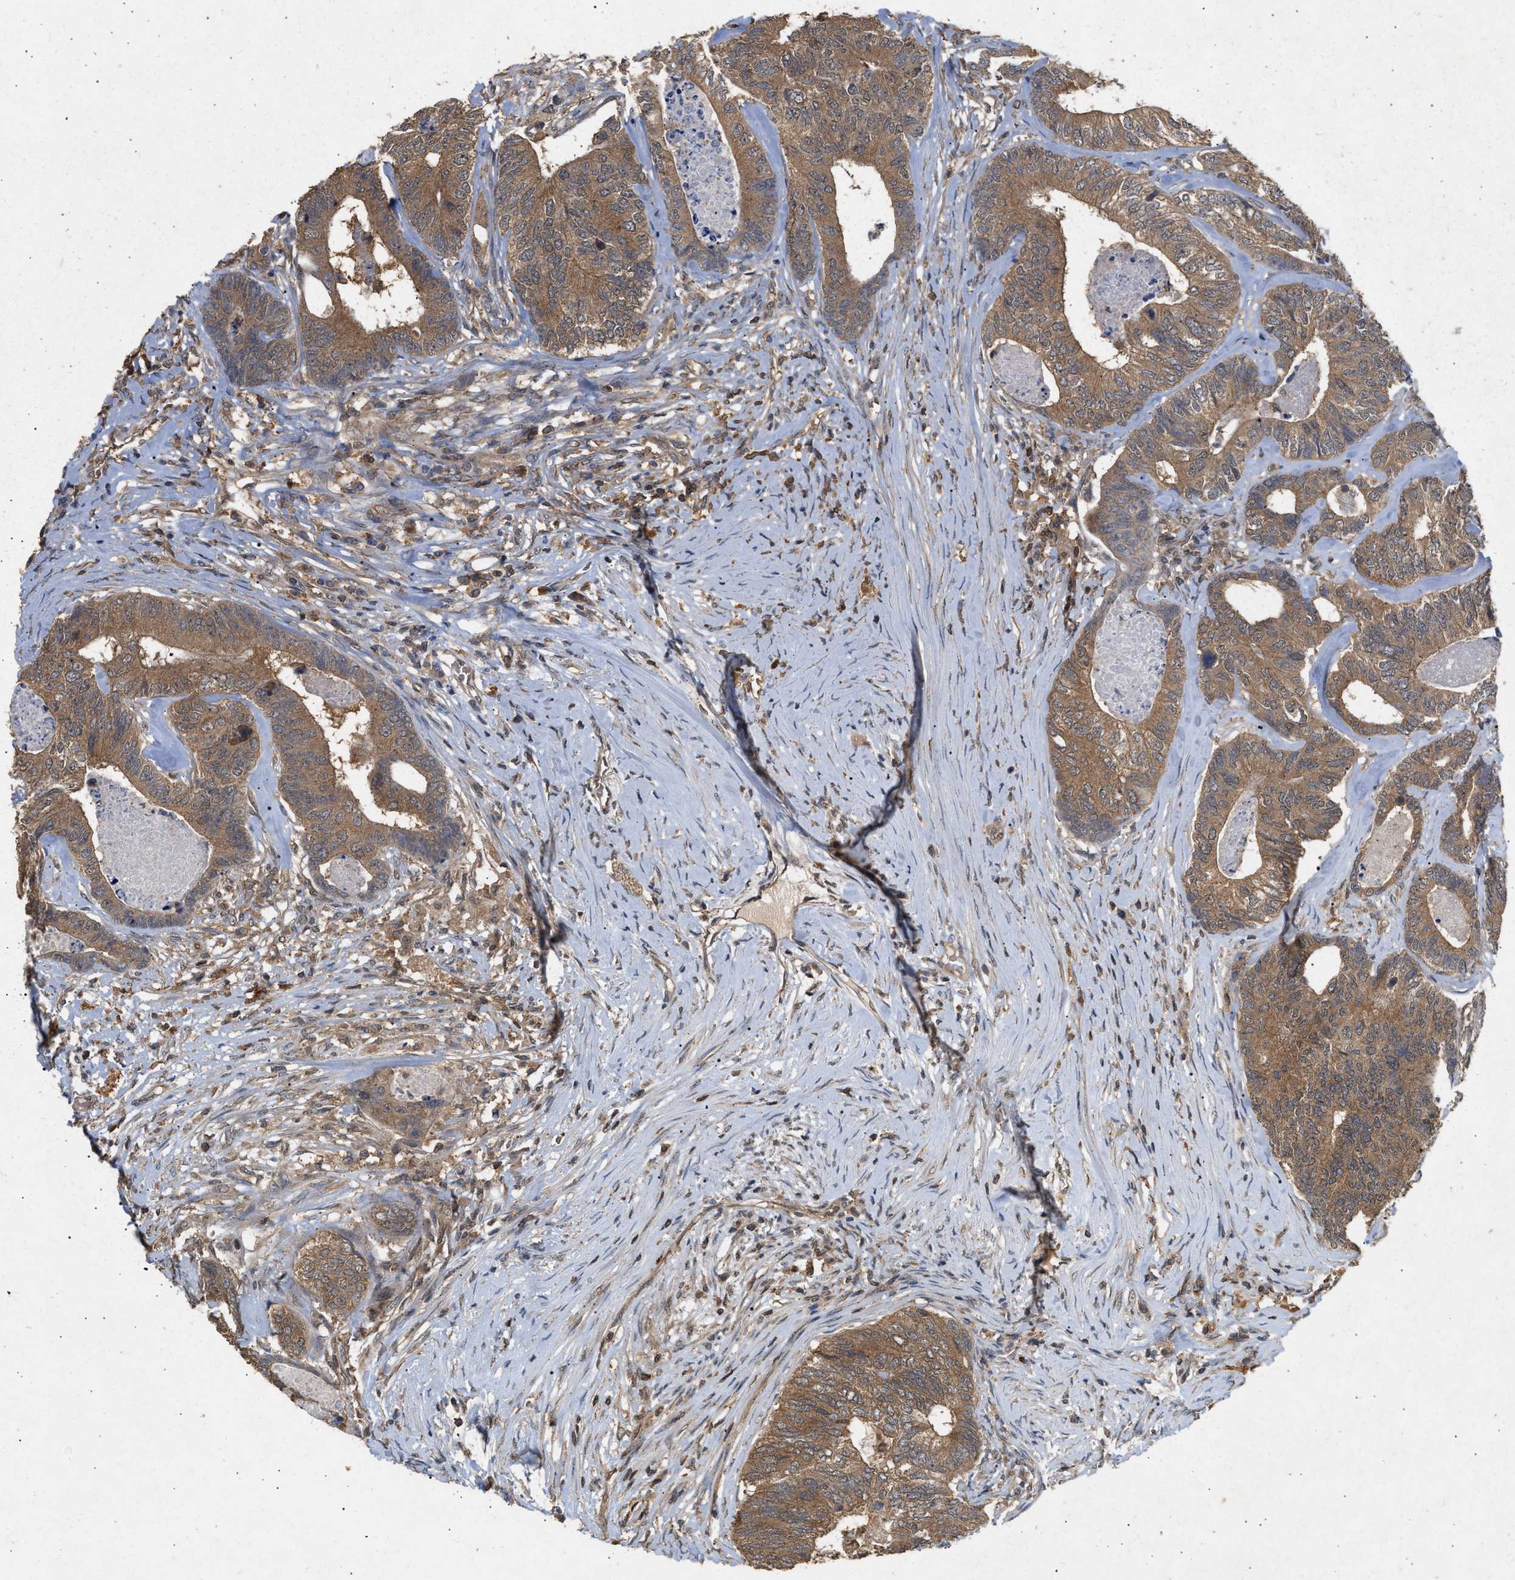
{"staining": {"intensity": "weak", "quantity": ">75%", "location": "cytoplasmic/membranous"}, "tissue": "colorectal cancer", "cell_type": "Tumor cells", "image_type": "cancer", "snomed": [{"axis": "morphology", "description": "Adenocarcinoma, NOS"}, {"axis": "topography", "description": "Colon"}], "caption": "Immunohistochemical staining of colorectal cancer (adenocarcinoma) demonstrates weak cytoplasmic/membranous protein staining in approximately >75% of tumor cells.", "gene": "FITM1", "patient": {"sex": "female", "age": 67}}